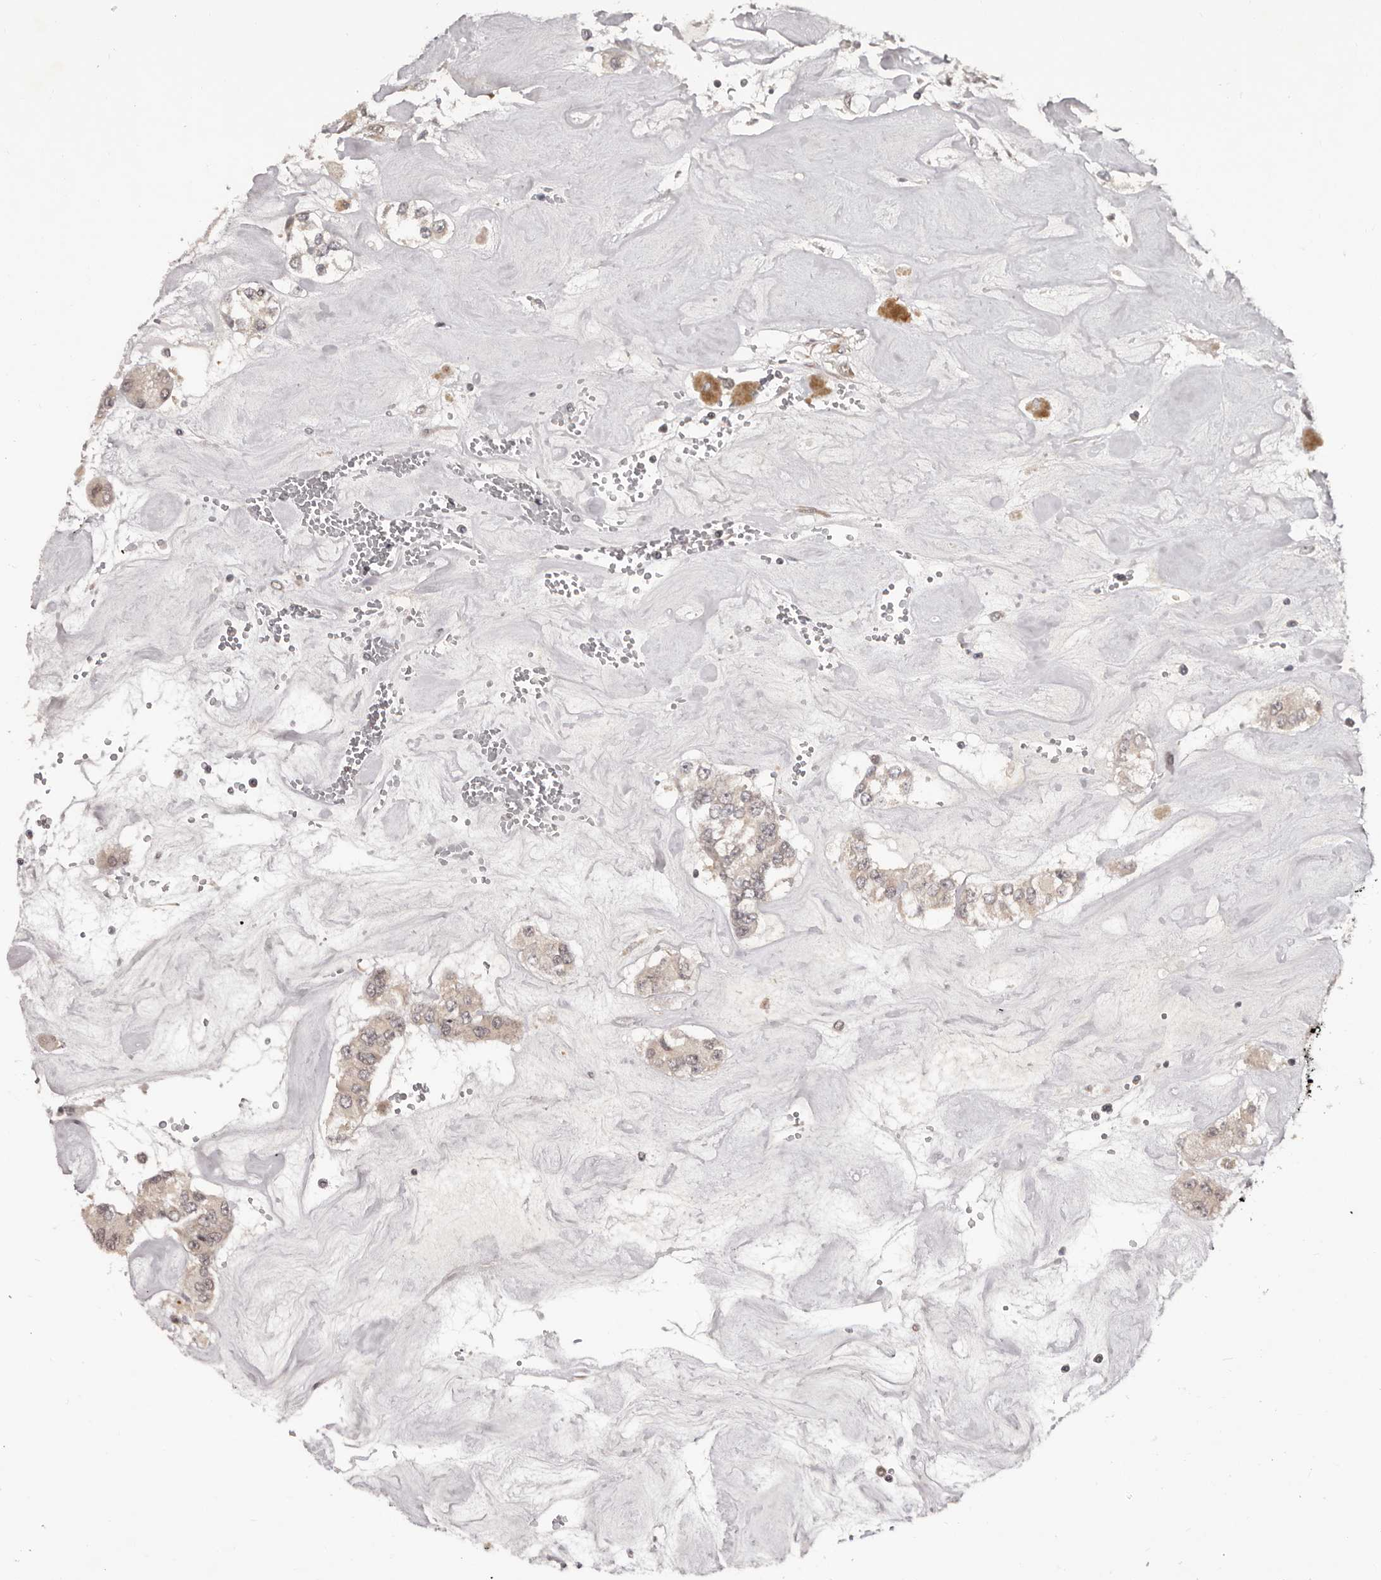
{"staining": {"intensity": "negative", "quantity": "none", "location": "none"}, "tissue": "carcinoid", "cell_type": "Tumor cells", "image_type": "cancer", "snomed": [{"axis": "morphology", "description": "Carcinoid, malignant, NOS"}, {"axis": "topography", "description": "Pancreas"}], "caption": "IHC image of neoplastic tissue: human carcinoid (malignant) stained with DAB reveals no significant protein expression in tumor cells.", "gene": "TBX5", "patient": {"sex": "male", "age": 41}}